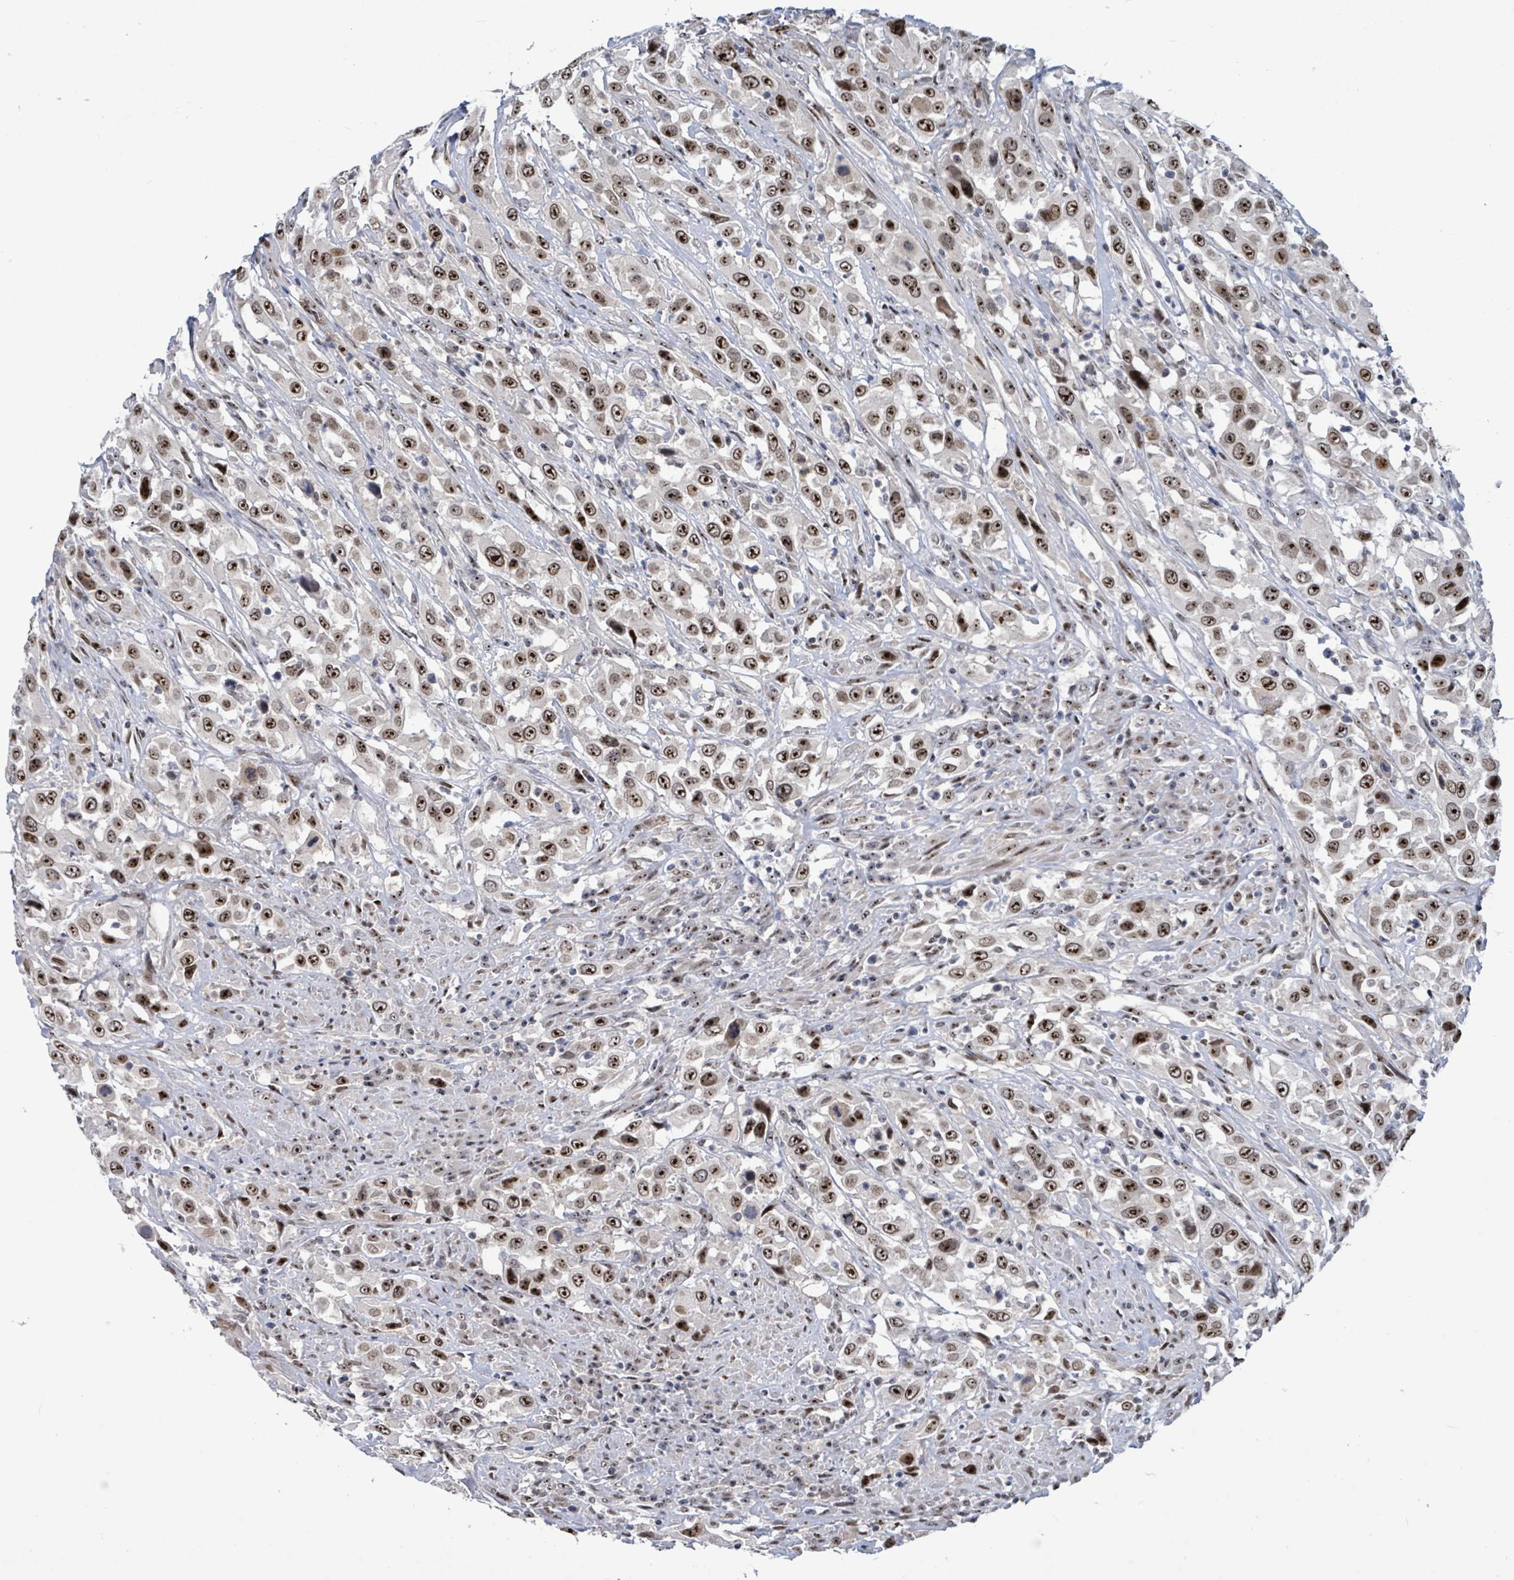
{"staining": {"intensity": "strong", "quantity": ">75%", "location": "nuclear"}, "tissue": "urothelial cancer", "cell_type": "Tumor cells", "image_type": "cancer", "snomed": [{"axis": "morphology", "description": "Urothelial carcinoma, High grade"}, {"axis": "topography", "description": "Urinary bladder"}], "caption": "Immunohistochemical staining of human urothelial cancer reveals strong nuclear protein staining in approximately >75% of tumor cells. (DAB (3,3'-diaminobenzidine) IHC, brown staining for protein, blue staining for nuclei).", "gene": "RRN3", "patient": {"sex": "male", "age": 61}}